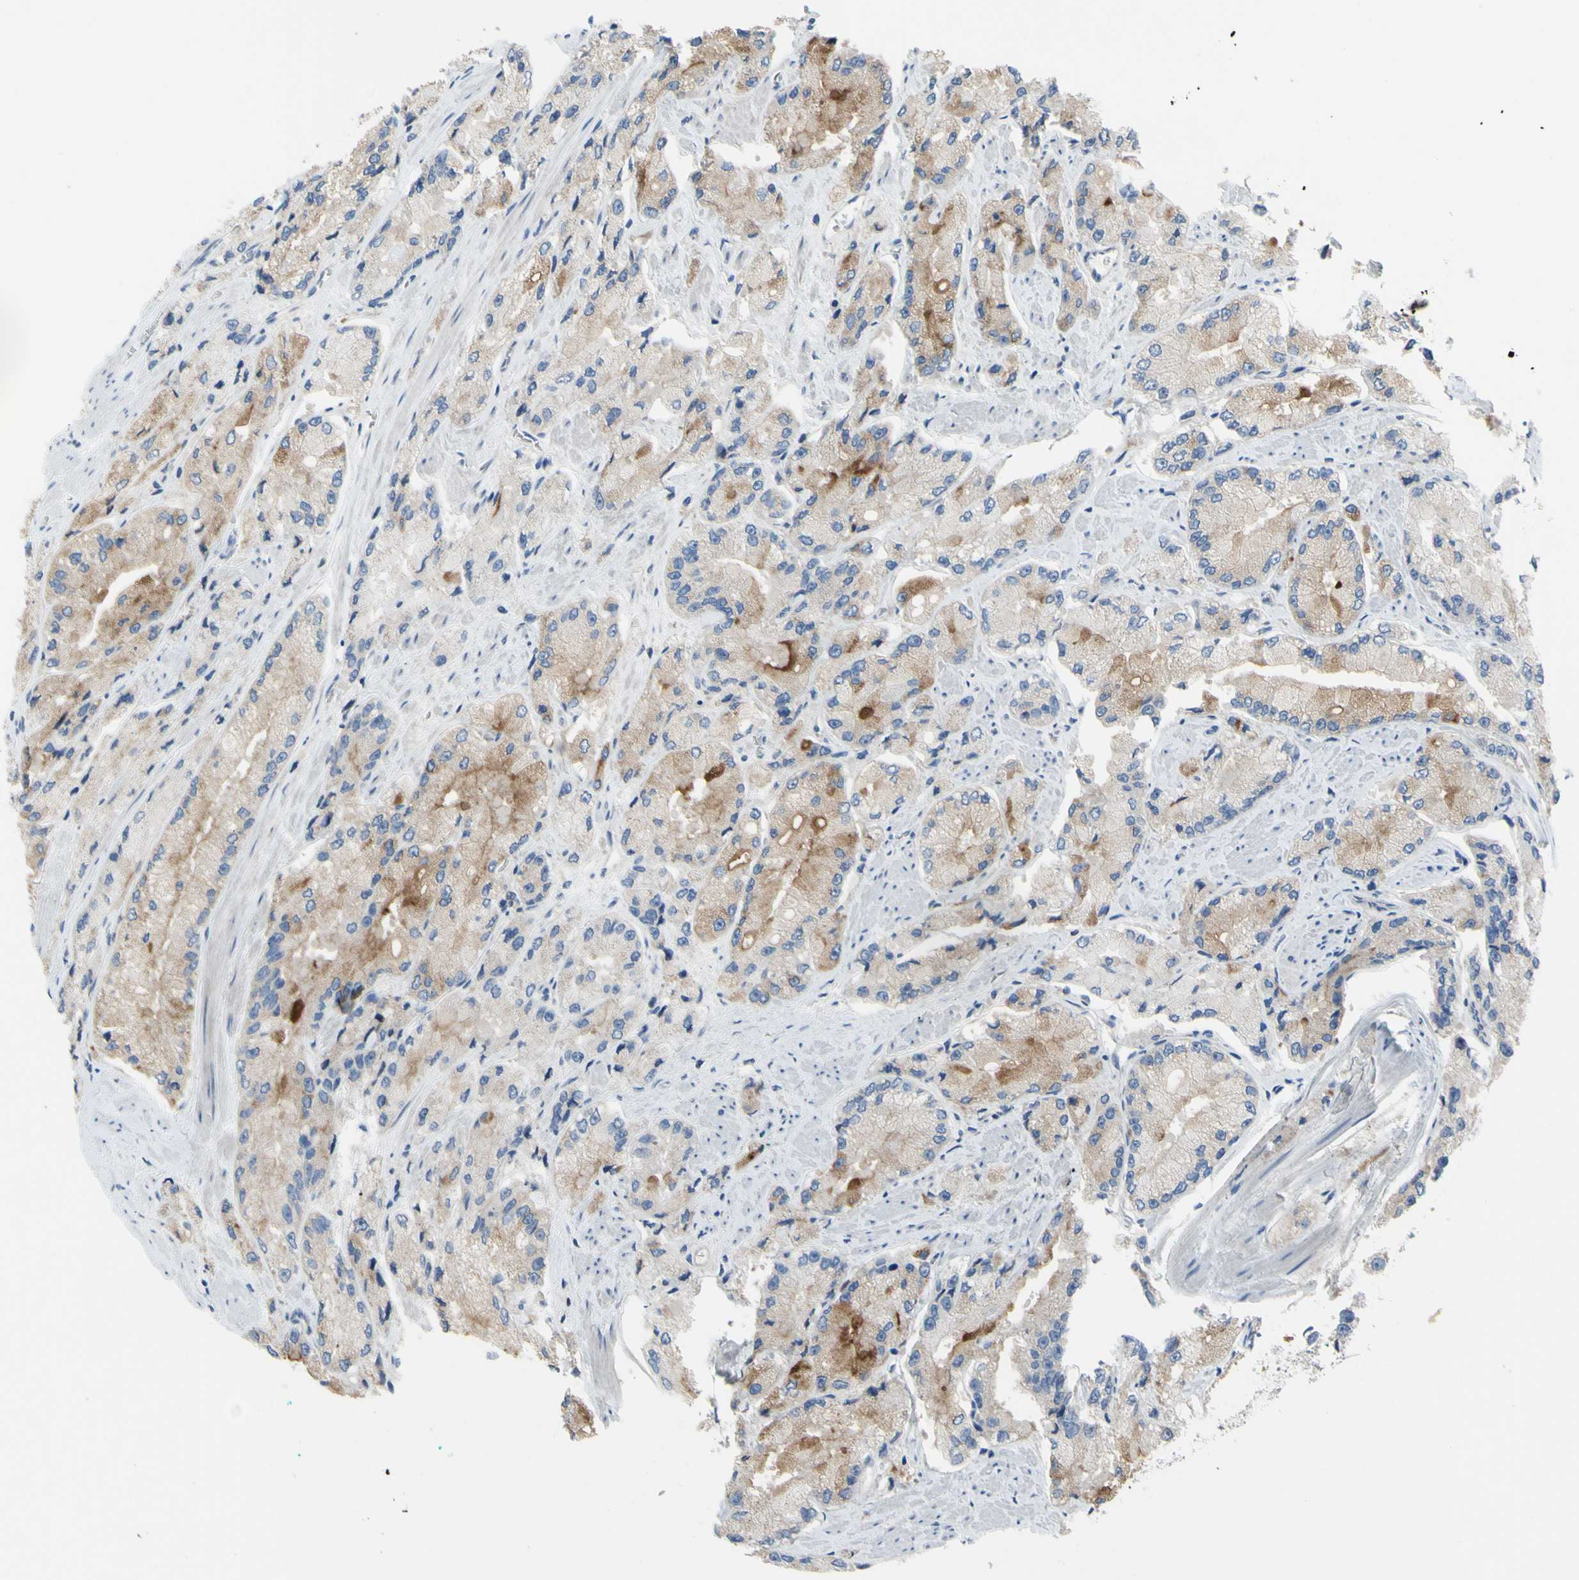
{"staining": {"intensity": "weak", "quantity": ">75%", "location": "cytoplasmic/membranous"}, "tissue": "prostate cancer", "cell_type": "Tumor cells", "image_type": "cancer", "snomed": [{"axis": "morphology", "description": "Adenocarcinoma, High grade"}, {"axis": "topography", "description": "Prostate"}], "caption": "IHC (DAB) staining of human prostate cancer (high-grade adenocarcinoma) displays weak cytoplasmic/membranous protein staining in approximately >75% of tumor cells. (Brightfield microscopy of DAB IHC at high magnification).", "gene": "MUC1", "patient": {"sex": "male", "age": 58}}